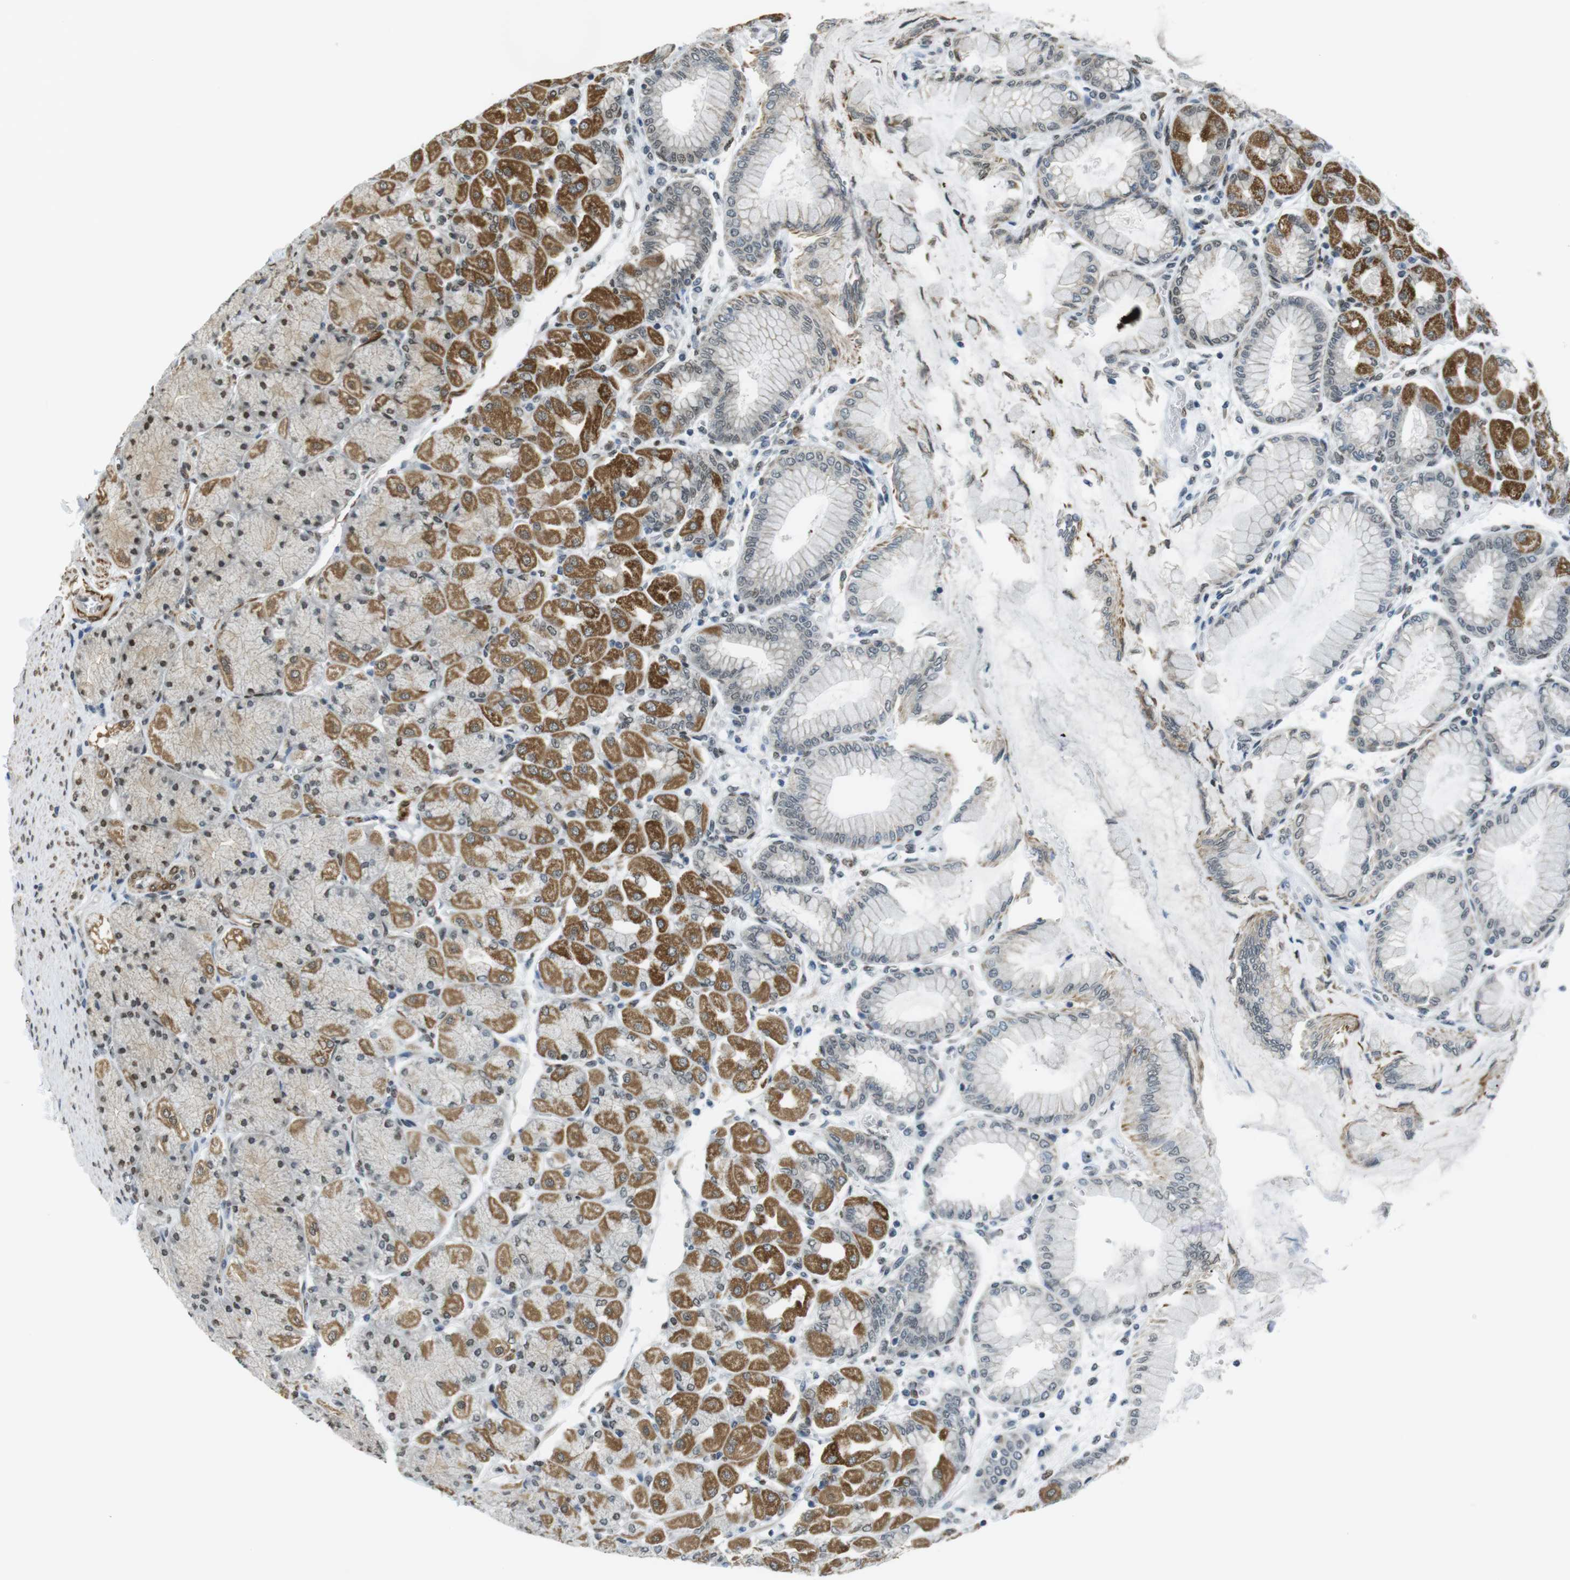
{"staining": {"intensity": "moderate", "quantity": "25%-75%", "location": "cytoplasmic/membranous,nuclear"}, "tissue": "stomach", "cell_type": "Glandular cells", "image_type": "normal", "snomed": [{"axis": "morphology", "description": "Normal tissue, NOS"}, {"axis": "topography", "description": "Stomach, upper"}], "caption": "DAB immunohistochemical staining of unremarkable stomach reveals moderate cytoplasmic/membranous,nuclear protein expression in approximately 25%-75% of glandular cells.", "gene": "USP7", "patient": {"sex": "female", "age": 56}}